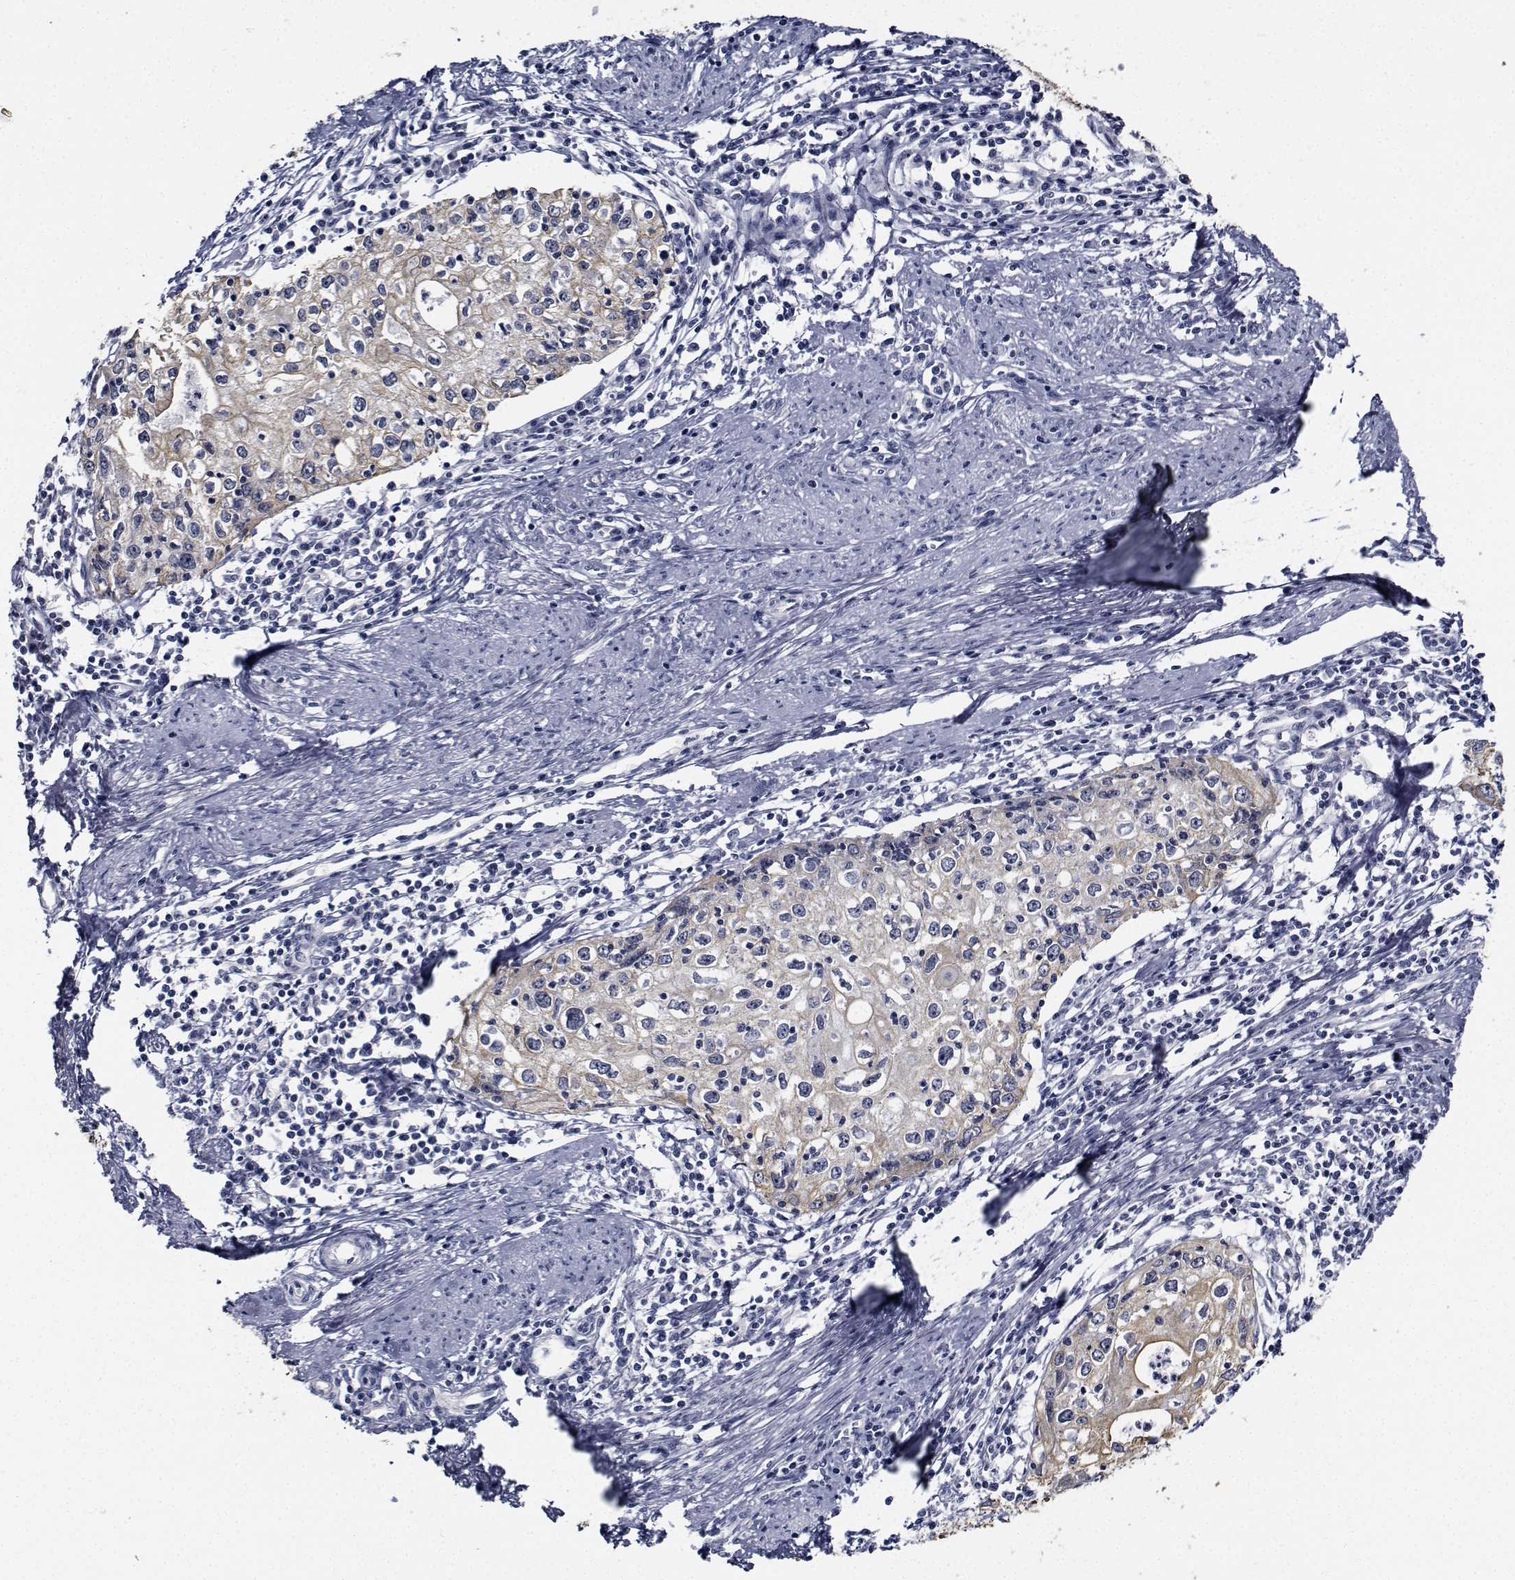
{"staining": {"intensity": "weak", "quantity": "<25%", "location": "cytoplasmic/membranous"}, "tissue": "cervical cancer", "cell_type": "Tumor cells", "image_type": "cancer", "snomed": [{"axis": "morphology", "description": "Squamous cell carcinoma, NOS"}, {"axis": "topography", "description": "Cervix"}], "caption": "This is an IHC histopathology image of cervical squamous cell carcinoma. There is no positivity in tumor cells.", "gene": "NVL", "patient": {"sex": "female", "age": 40}}